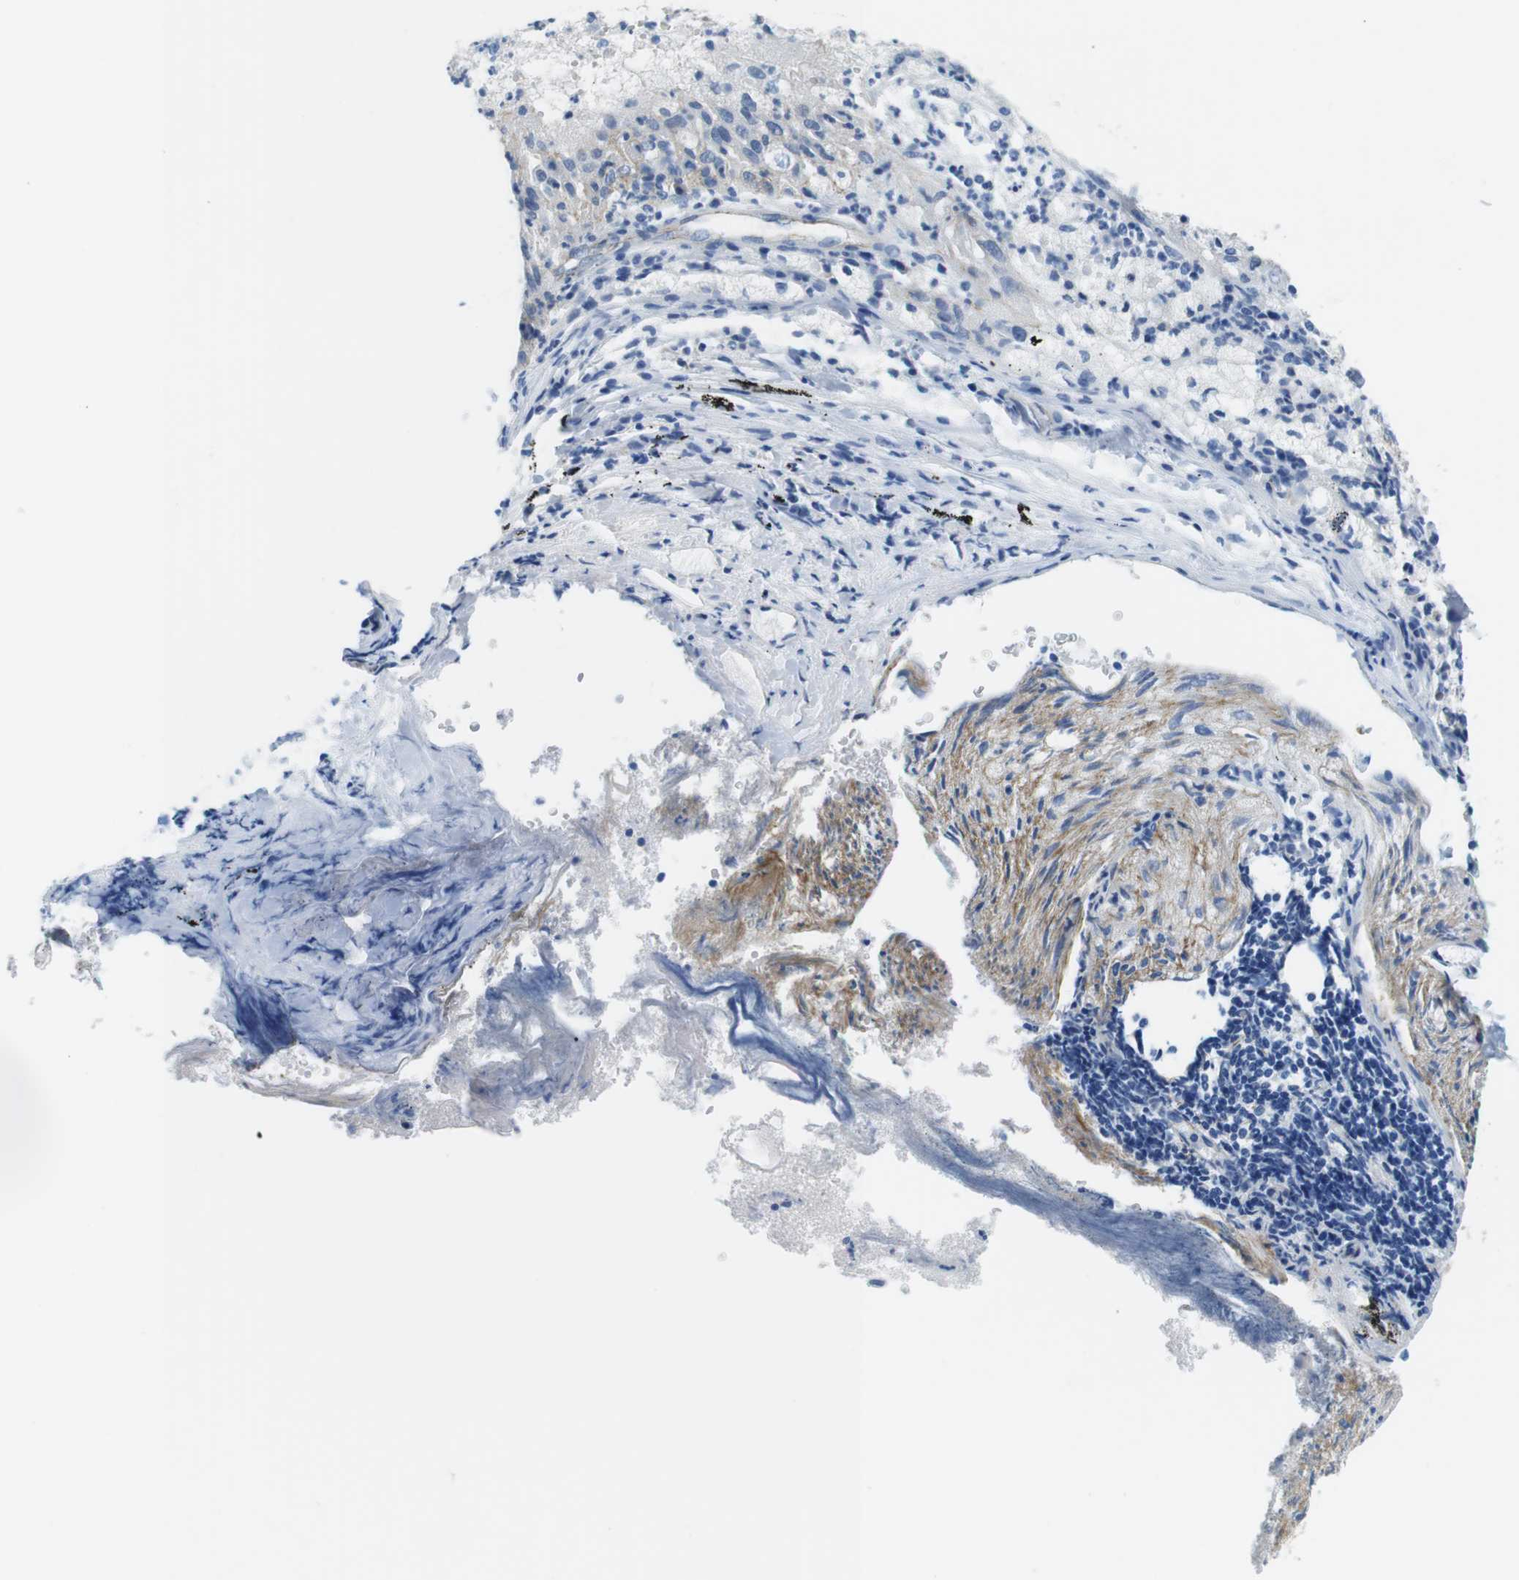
{"staining": {"intensity": "moderate", "quantity": ">75%", "location": "cytoplasmic/membranous"}, "tissue": "lung cancer", "cell_type": "Tumor cells", "image_type": "cancer", "snomed": [{"axis": "morphology", "description": "Inflammation, NOS"}, {"axis": "morphology", "description": "Squamous cell carcinoma, NOS"}, {"axis": "topography", "description": "Lymph node"}, {"axis": "topography", "description": "Soft tissue"}, {"axis": "topography", "description": "Lung"}], "caption": "IHC photomicrograph of lung squamous cell carcinoma stained for a protein (brown), which exhibits medium levels of moderate cytoplasmic/membranous expression in approximately >75% of tumor cells.", "gene": "SLC6A6", "patient": {"sex": "male", "age": 66}}